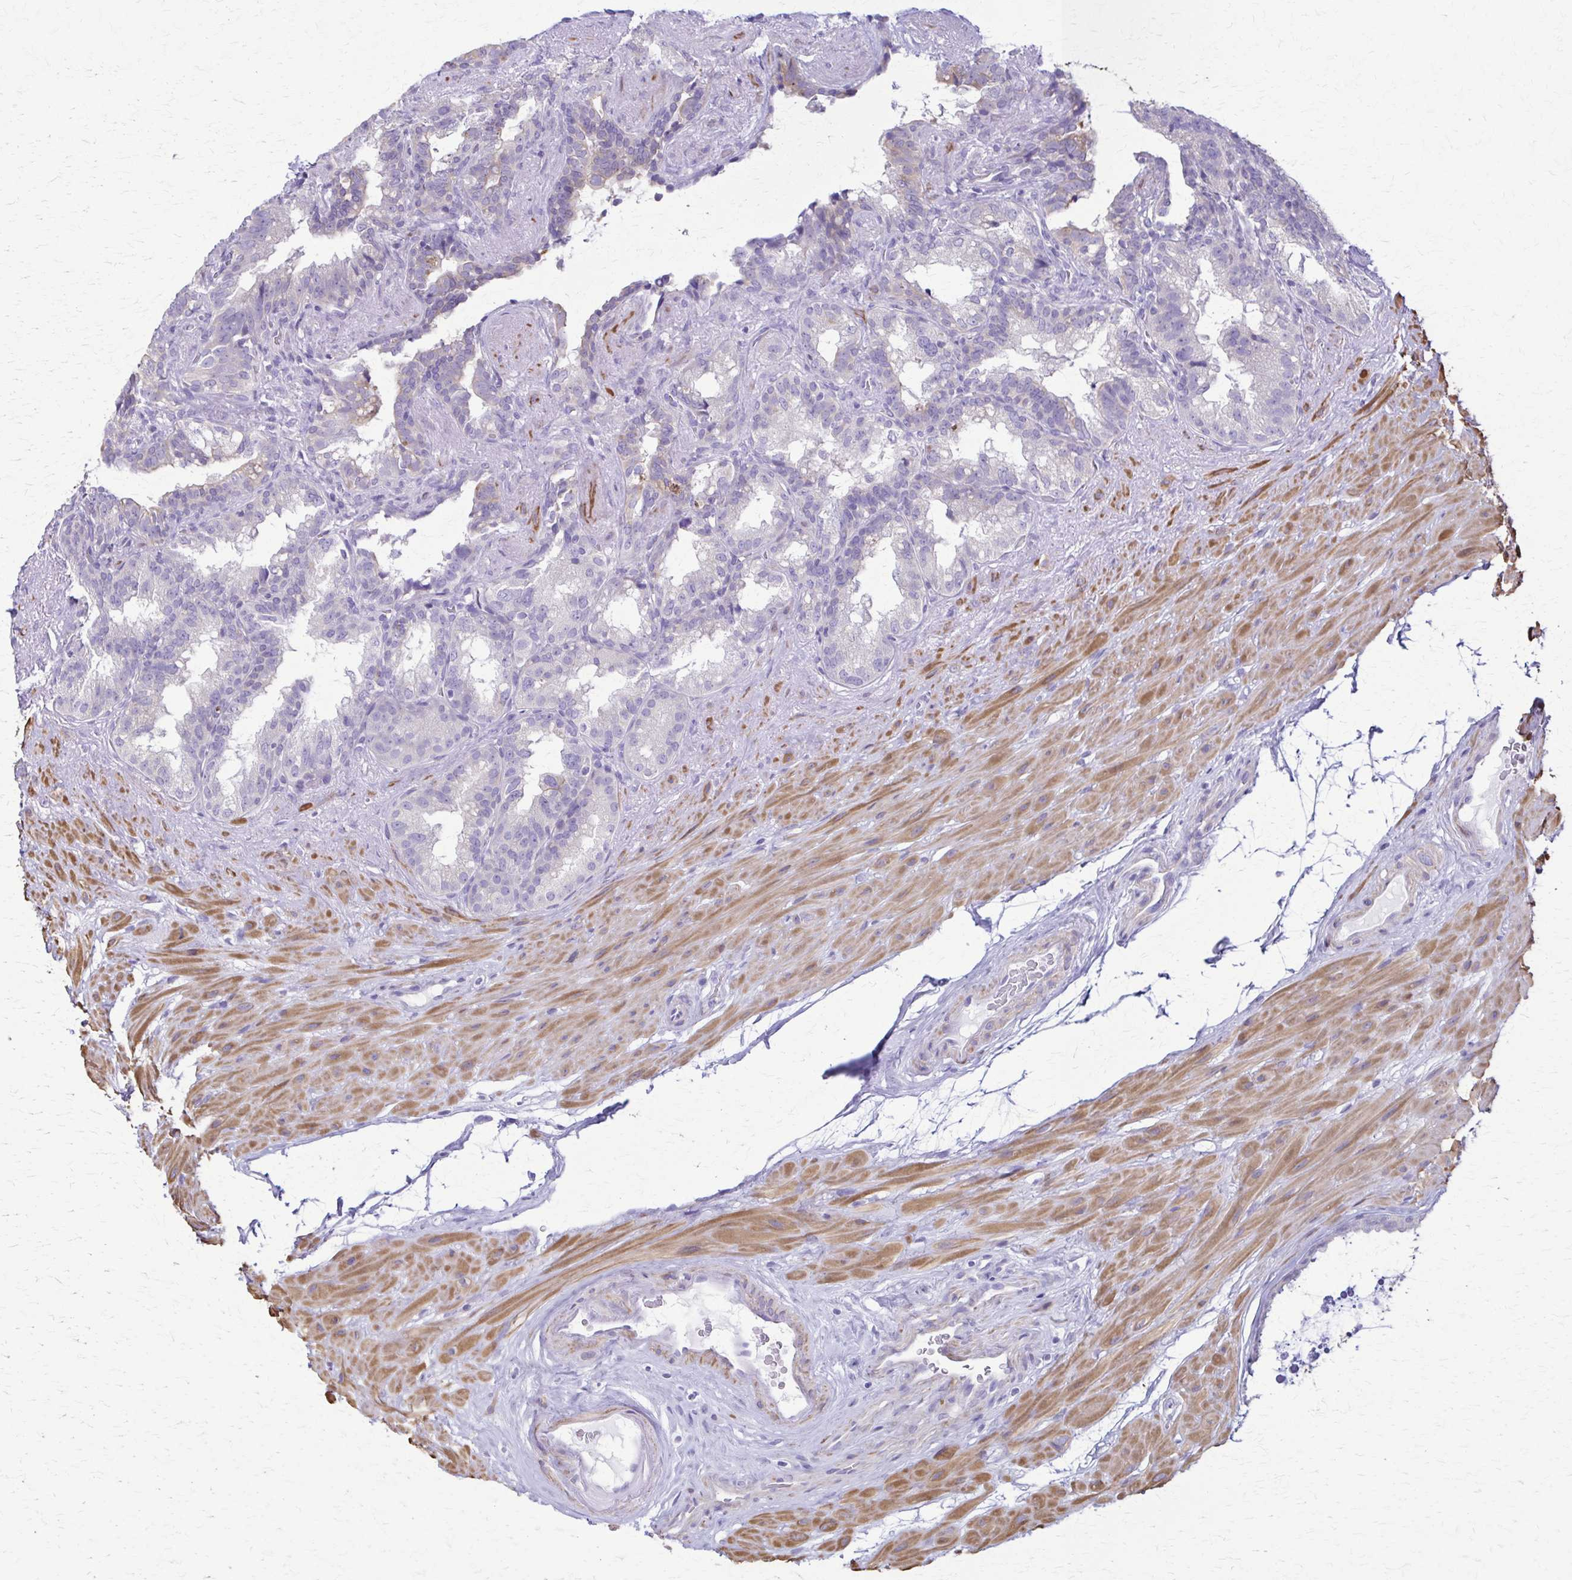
{"staining": {"intensity": "negative", "quantity": "none", "location": "none"}, "tissue": "seminal vesicle", "cell_type": "Glandular cells", "image_type": "normal", "snomed": [{"axis": "morphology", "description": "Normal tissue, NOS"}, {"axis": "topography", "description": "Seminal veicle"}], "caption": "Immunohistochemistry photomicrograph of benign seminal vesicle stained for a protein (brown), which exhibits no expression in glandular cells. (DAB immunohistochemistry (IHC) visualized using brightfield microscopy, high magnification).", "gene": "DSP", "patient": {"sex": "male", "age": 60}}